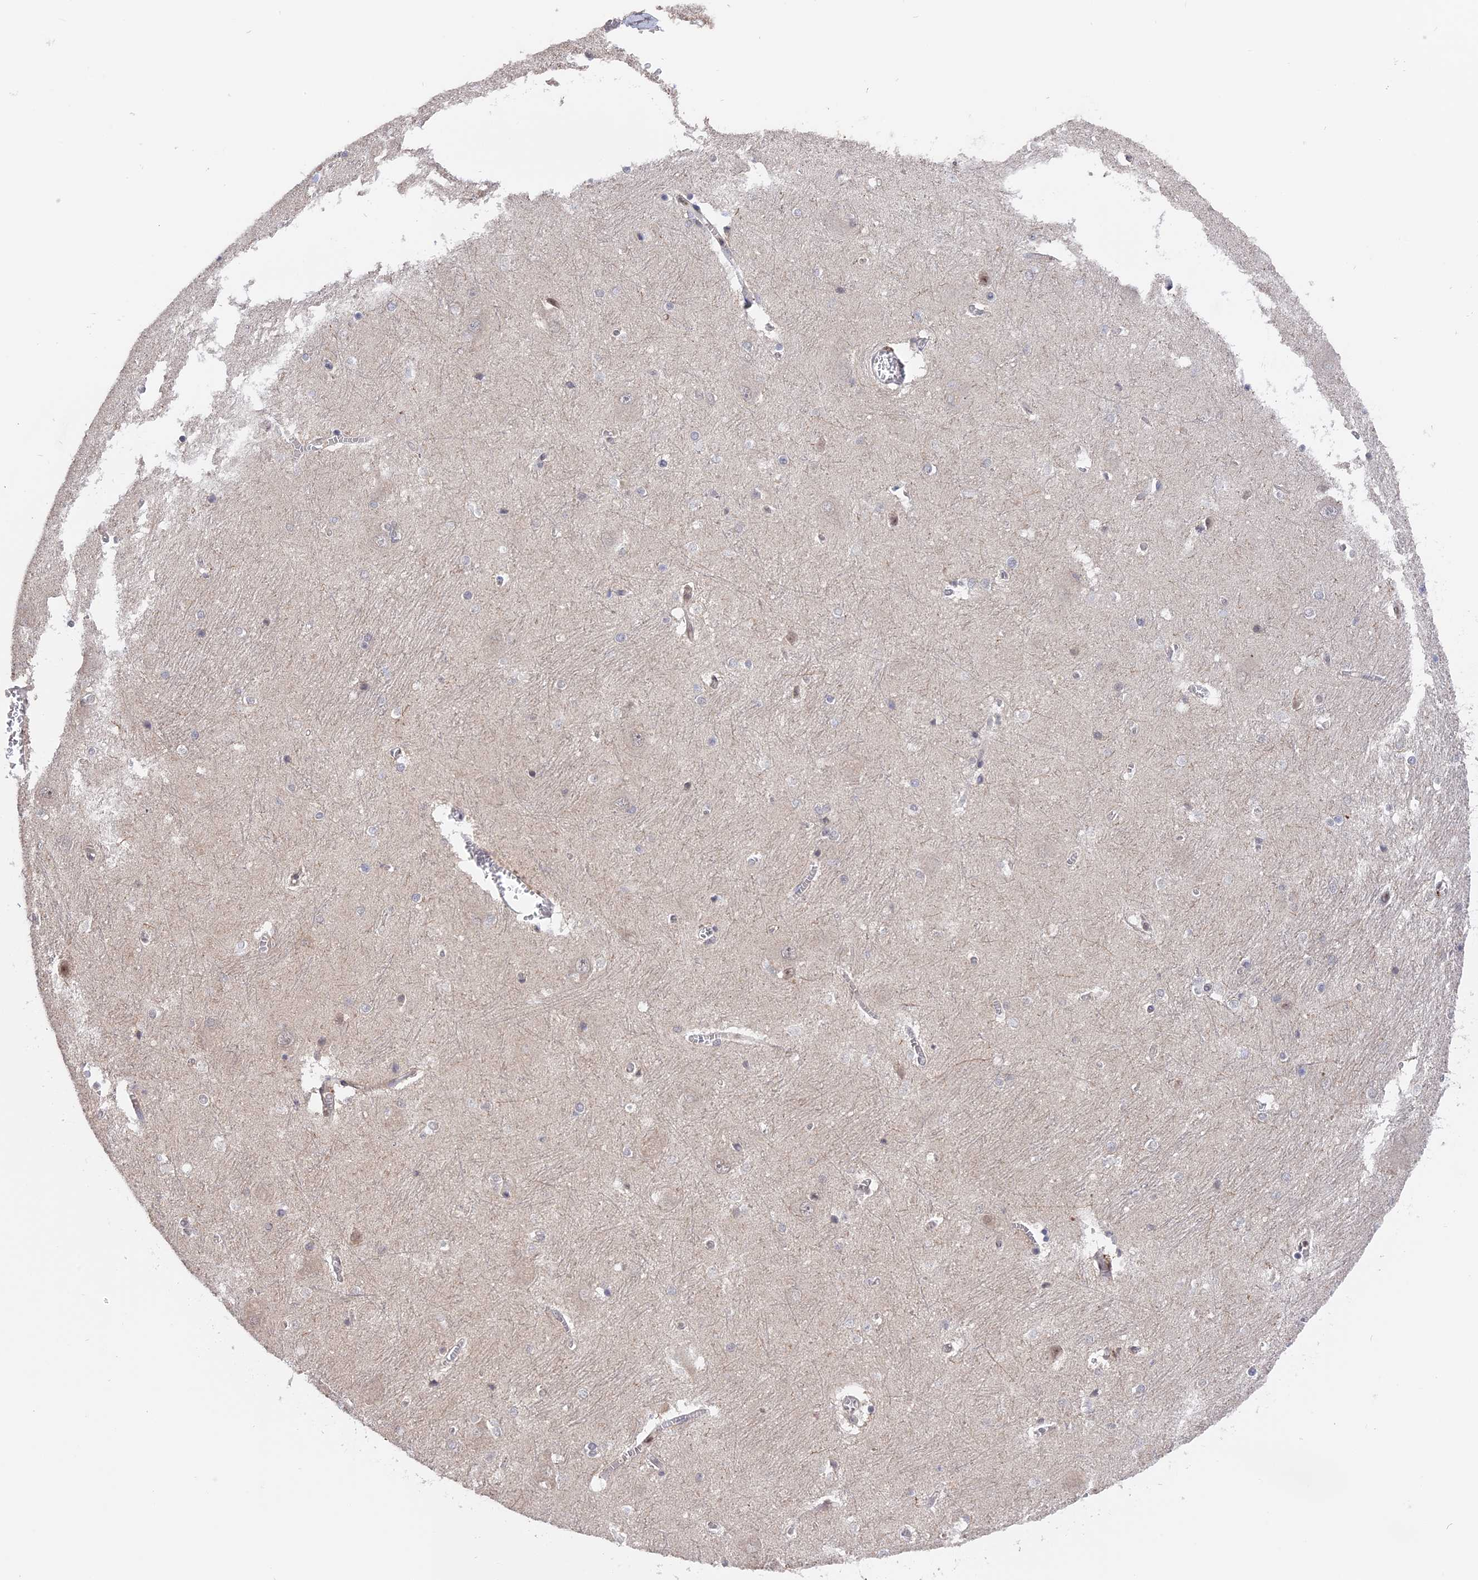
{"staining": {"intensity": "negative", "quantity": "none", "location": "none"}, "tissue": "caudate", "cell_type": "Glial cells", "image_type": "normal", "snomed": [{"axis": "morphology", "description": "Normal tissue, NOS"}, {"axis": "topography", "description": "Lateral ventricle wall"}], "caption": "Protein analysis of unremarkable caudate displays no significant positivity in glial cells.", "gene": "RFC5", "patient": {"sex": "male", "age": 37}}